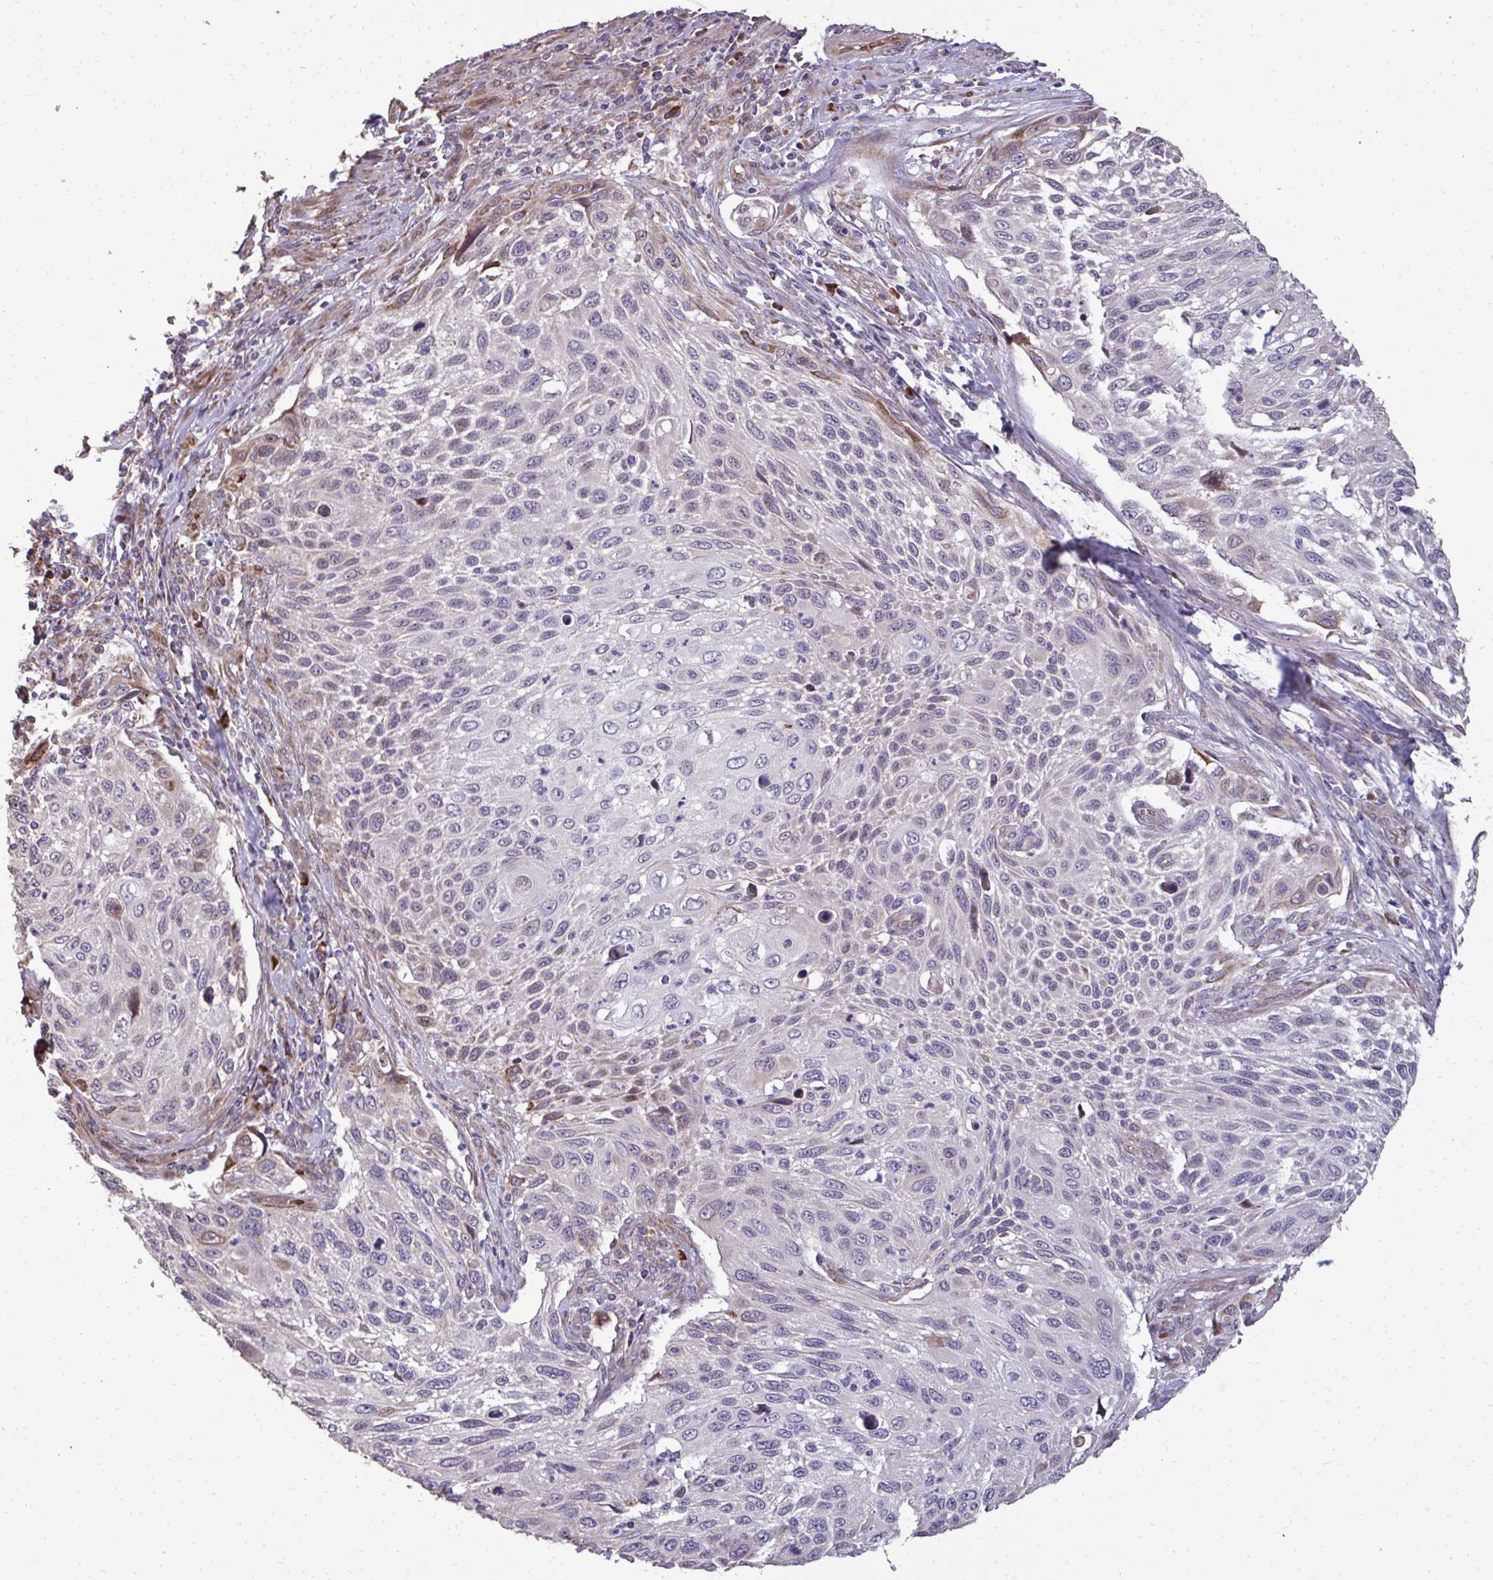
{"staining": {"intensity": "negative", "quantity": "none", "location": "none"}, "tissue": "cervical cancer", "cell_type": "Tumor cells", "image_type": "cancer", "snomed": [{"axis": "morphology", "description": "Squamous cell carcinoma, NOS"}, {"axis": "topography", "description": "Cervix"}], "caption": "Immunohistochemistry histopathology image of cervical cancer stained for a protein (brown), which demonstrates no positivity in tumor cells. (Stains: DAB immunohistochemistry with hematoxylin counter stain, Microscopy: brightfield microscopy at high magnification).", "gene": "FIBCD1", "patient": {"sex": "female", "age": 70}}